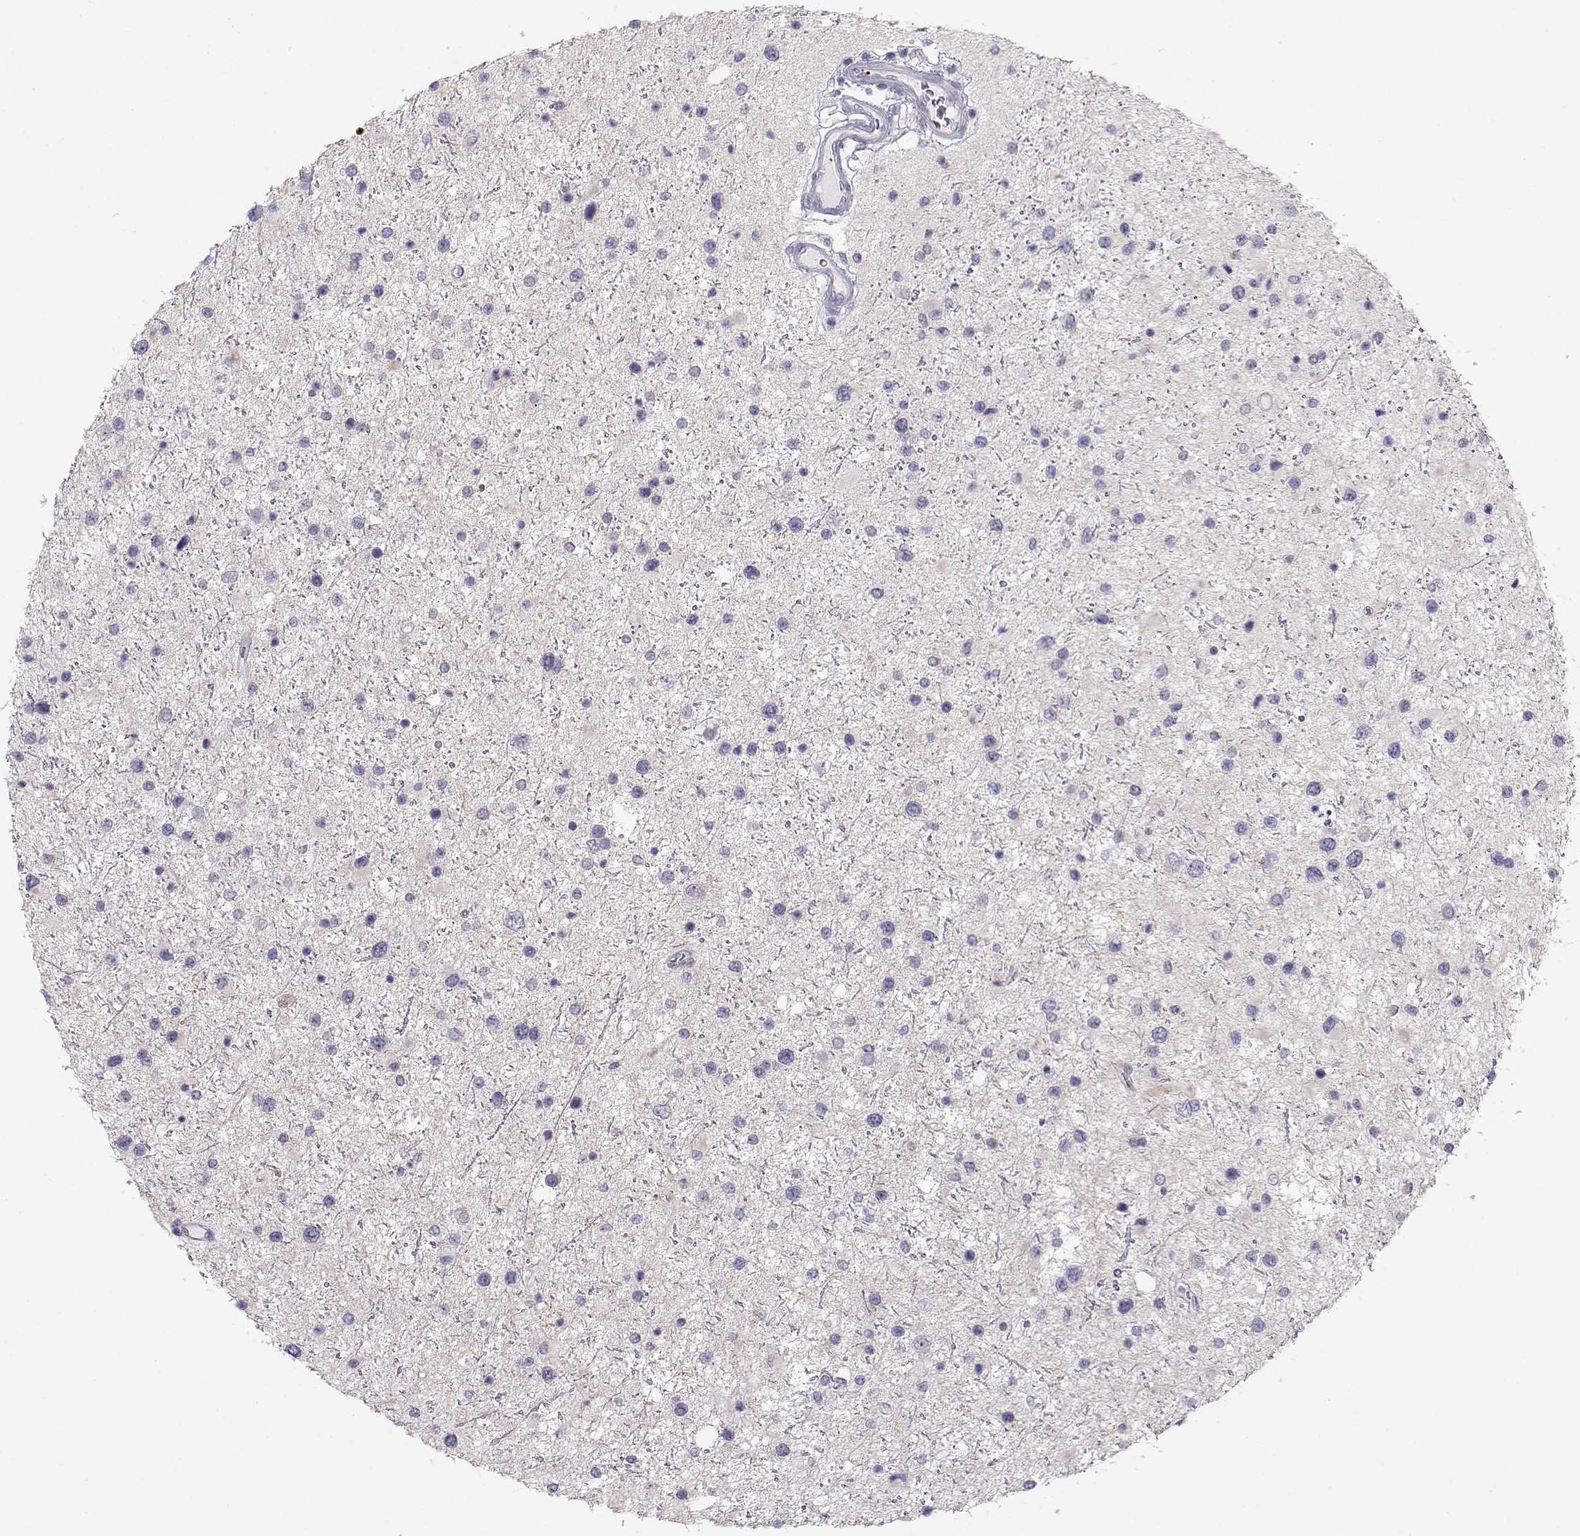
{"staining": {"intensity": "negative", "quantity": "none", "location": "none"}, "tissue": "glioma", "cell_type": "Tumor cells", "image_type": "cancer", "snomed": [{"axis": "morphology", "description": "Glioma, malignant, Low grade"}, {"axis": "topography", "description": "Brain"}], "caption": "Tumor cells are negative for protein expression in human glioma.", "gene": "KLF17", "patient": {"sex": "female", "age": 32}}